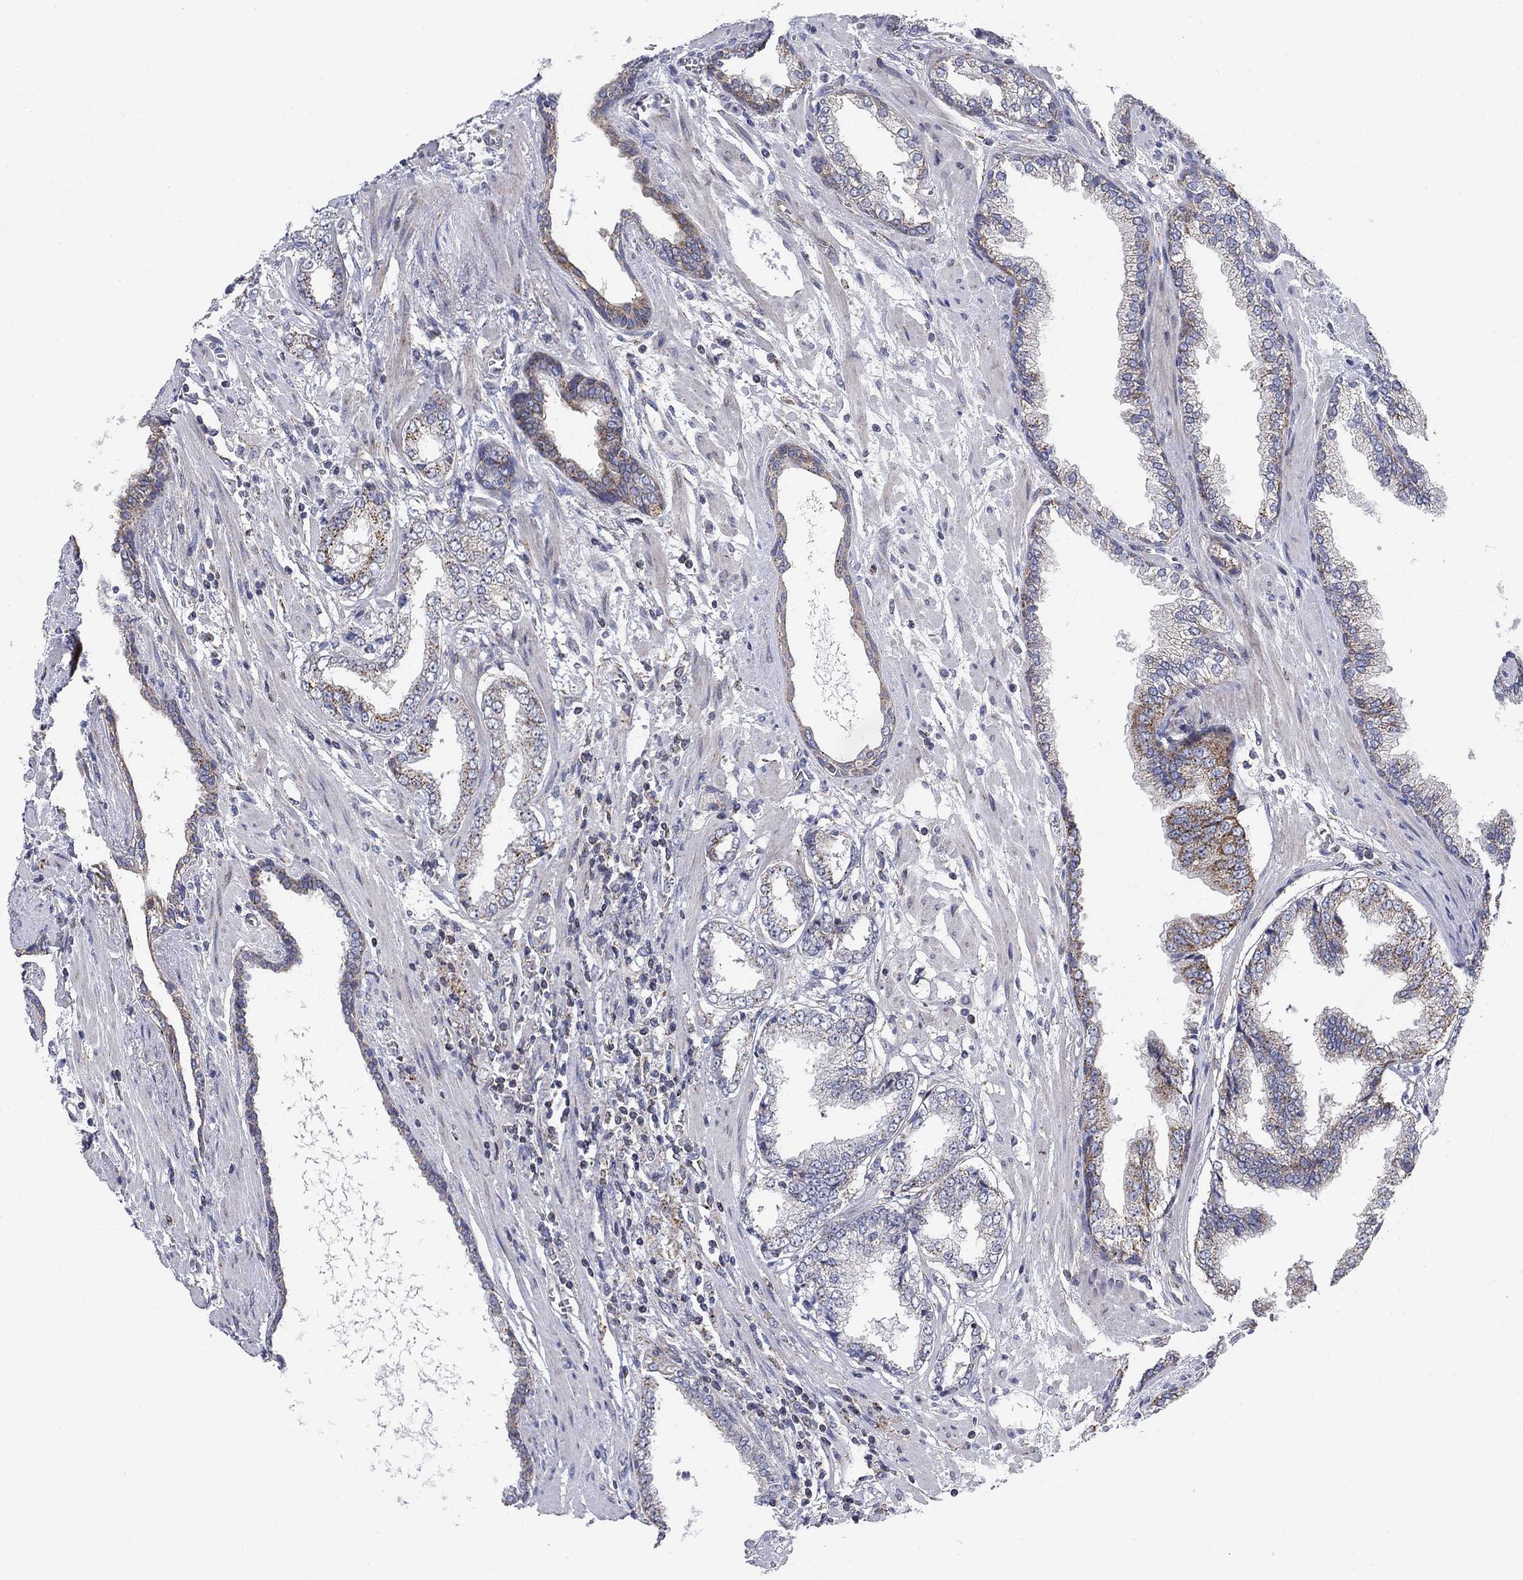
{"staining": {"intensity": "moderate", "quantity": "<25%", "location": "cytoplasmic/membranous"}, "tissue": "prostate cancer", "cell_type": "Tumor cells", "image_type": "cancer", "snomed": [{"axis": "morphology", "description": "Adenocarcinoma, Low grade"}, {"axis": "topography", "description": "Prostate"}], "caption": "Adenocarcinoma (low-grade) (prostate) stained for a protein (brown) demonstrates moderate cytoplasmic/membranous positive staining in about <25% of tumor cells.", "gene": "NACAD", "patient": {"sex": "male", "age": 69}}